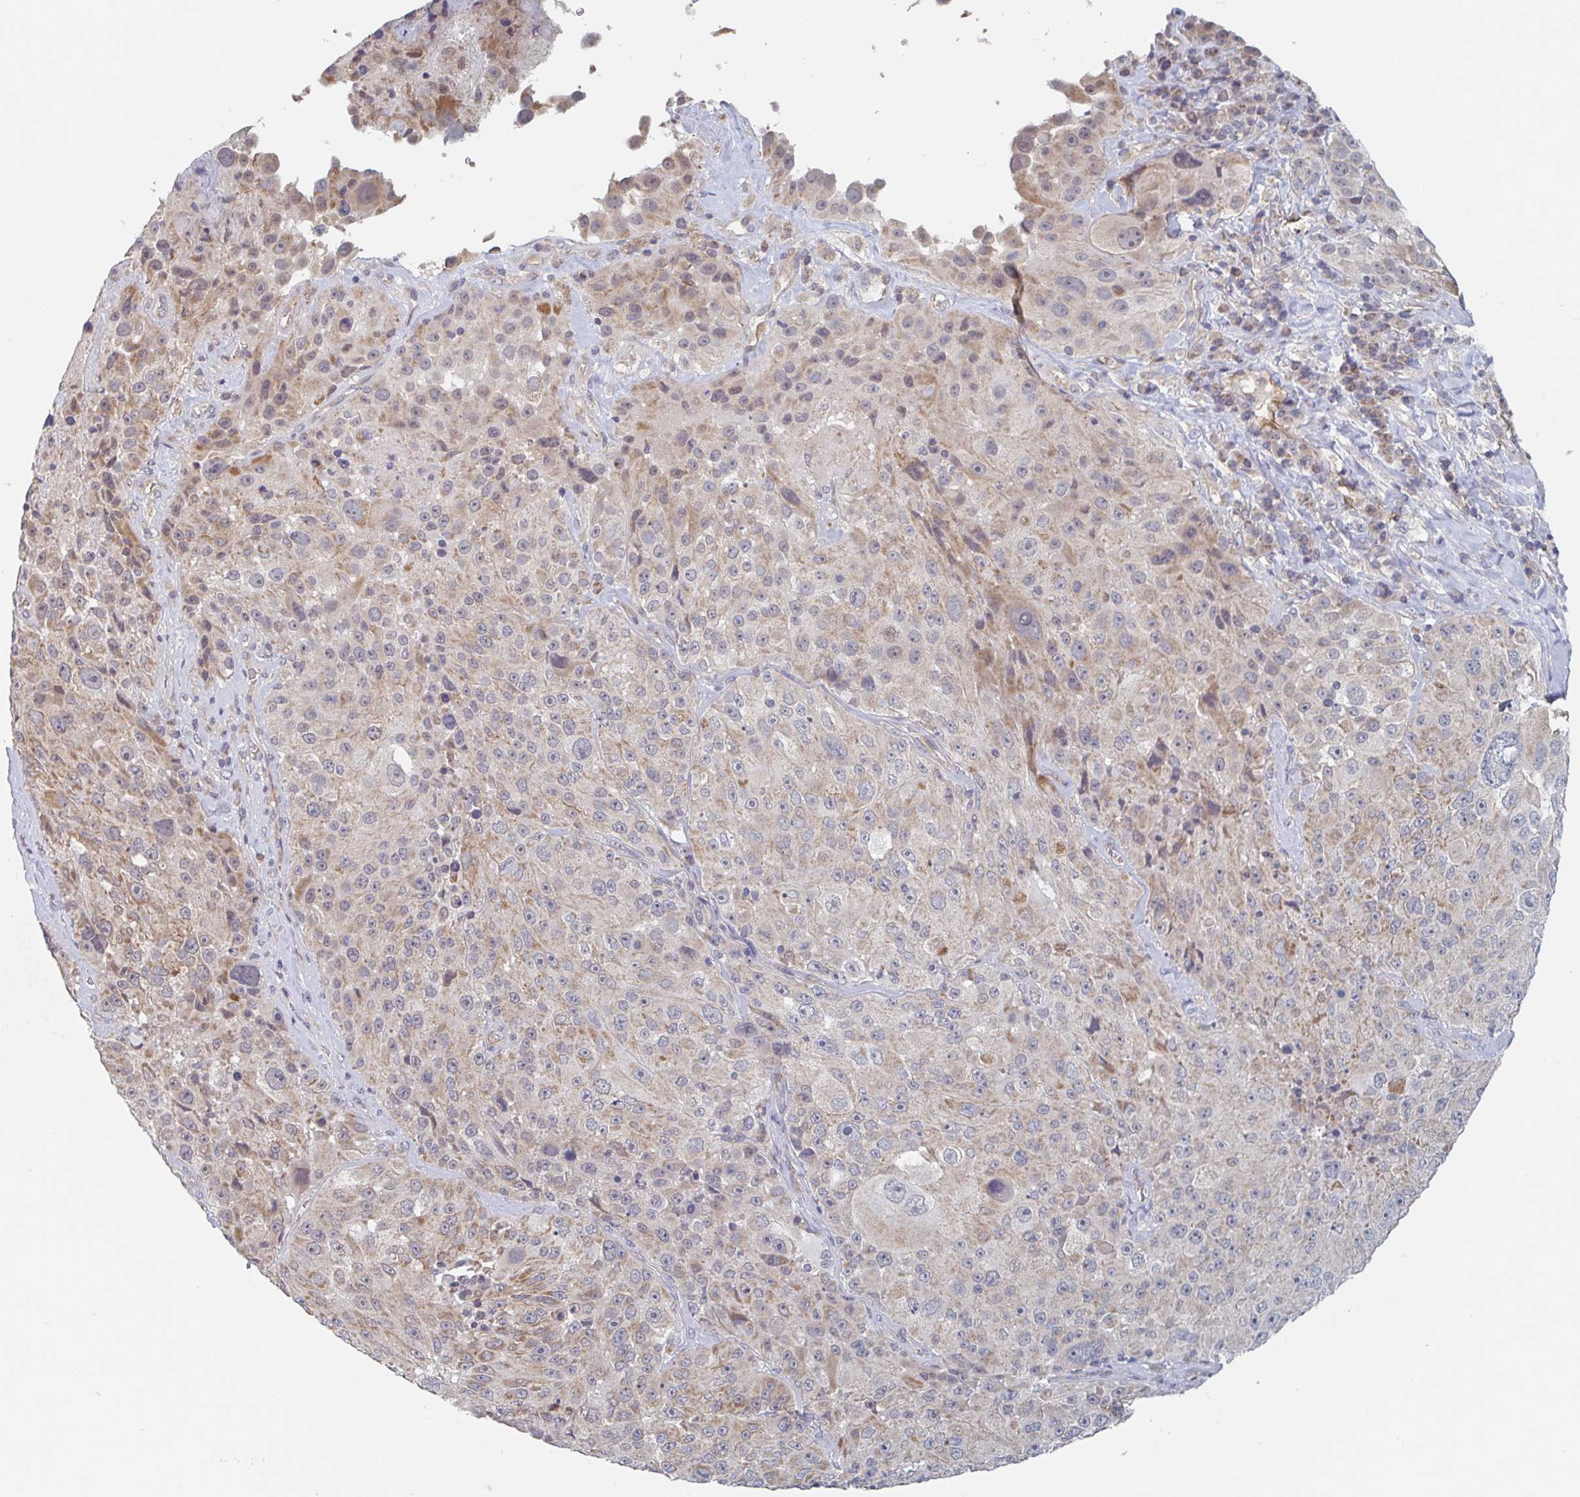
{"staining": {"intensity": "weak", "quantity": "25%-75%", "location": "cytoplasmic/membranous"}, "tissue": "melanoma", "cell_type": "Tumor cells", "image_type": "cancer", "snomed": [{"axis": "morphology", "description": "Malignant melanoma, Metastatic site"}, {"axis": "topography", "description": "Lymph node"}], "caption": "The histopathology image shows a brown stain indicating the presence of a protein in the cytoplasmic/membranous of tumor cells in melanoma.", "gene": "SURF1", "patient": {"sex": "male", "age": 62}}